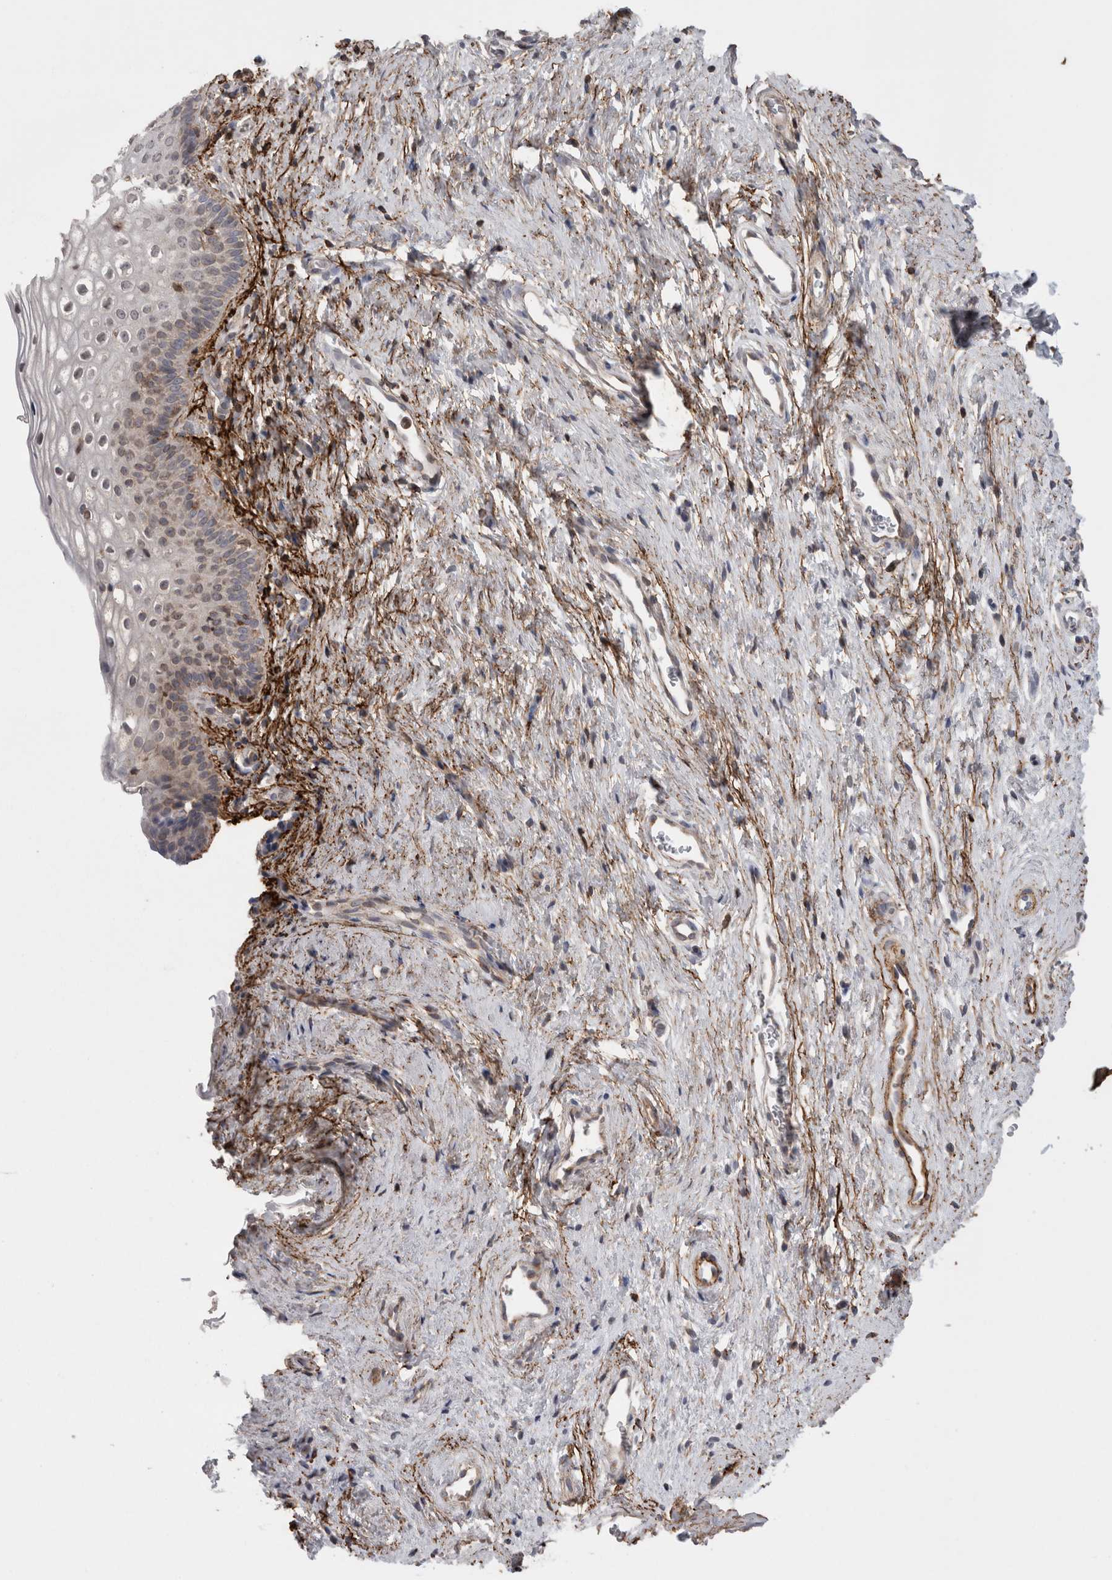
{"staining": {"intensity": "weak", "quantity": ">75%", "location": "cytoplasmic/membranous"}, "tissue": "cervix", "cell_type": "Glandular cells", "image_type": "normal", "snomed": [{"axis": "morphology", "description": "Normal tissue, NOS"}, {"axis": "topography", "description": "Cervix"}], "caption": "IHC photomicrograph of unremarkable cervix: human cervix stained using immunohistochemistry displays low levels of weak protein expression localized specifically in the cytoplasmic/membranous of glandular cells, appearing as a cytoplasmic/membranous brown color.", "gene": "DARS2", "patient": {"sex": "female", "age": 27}}